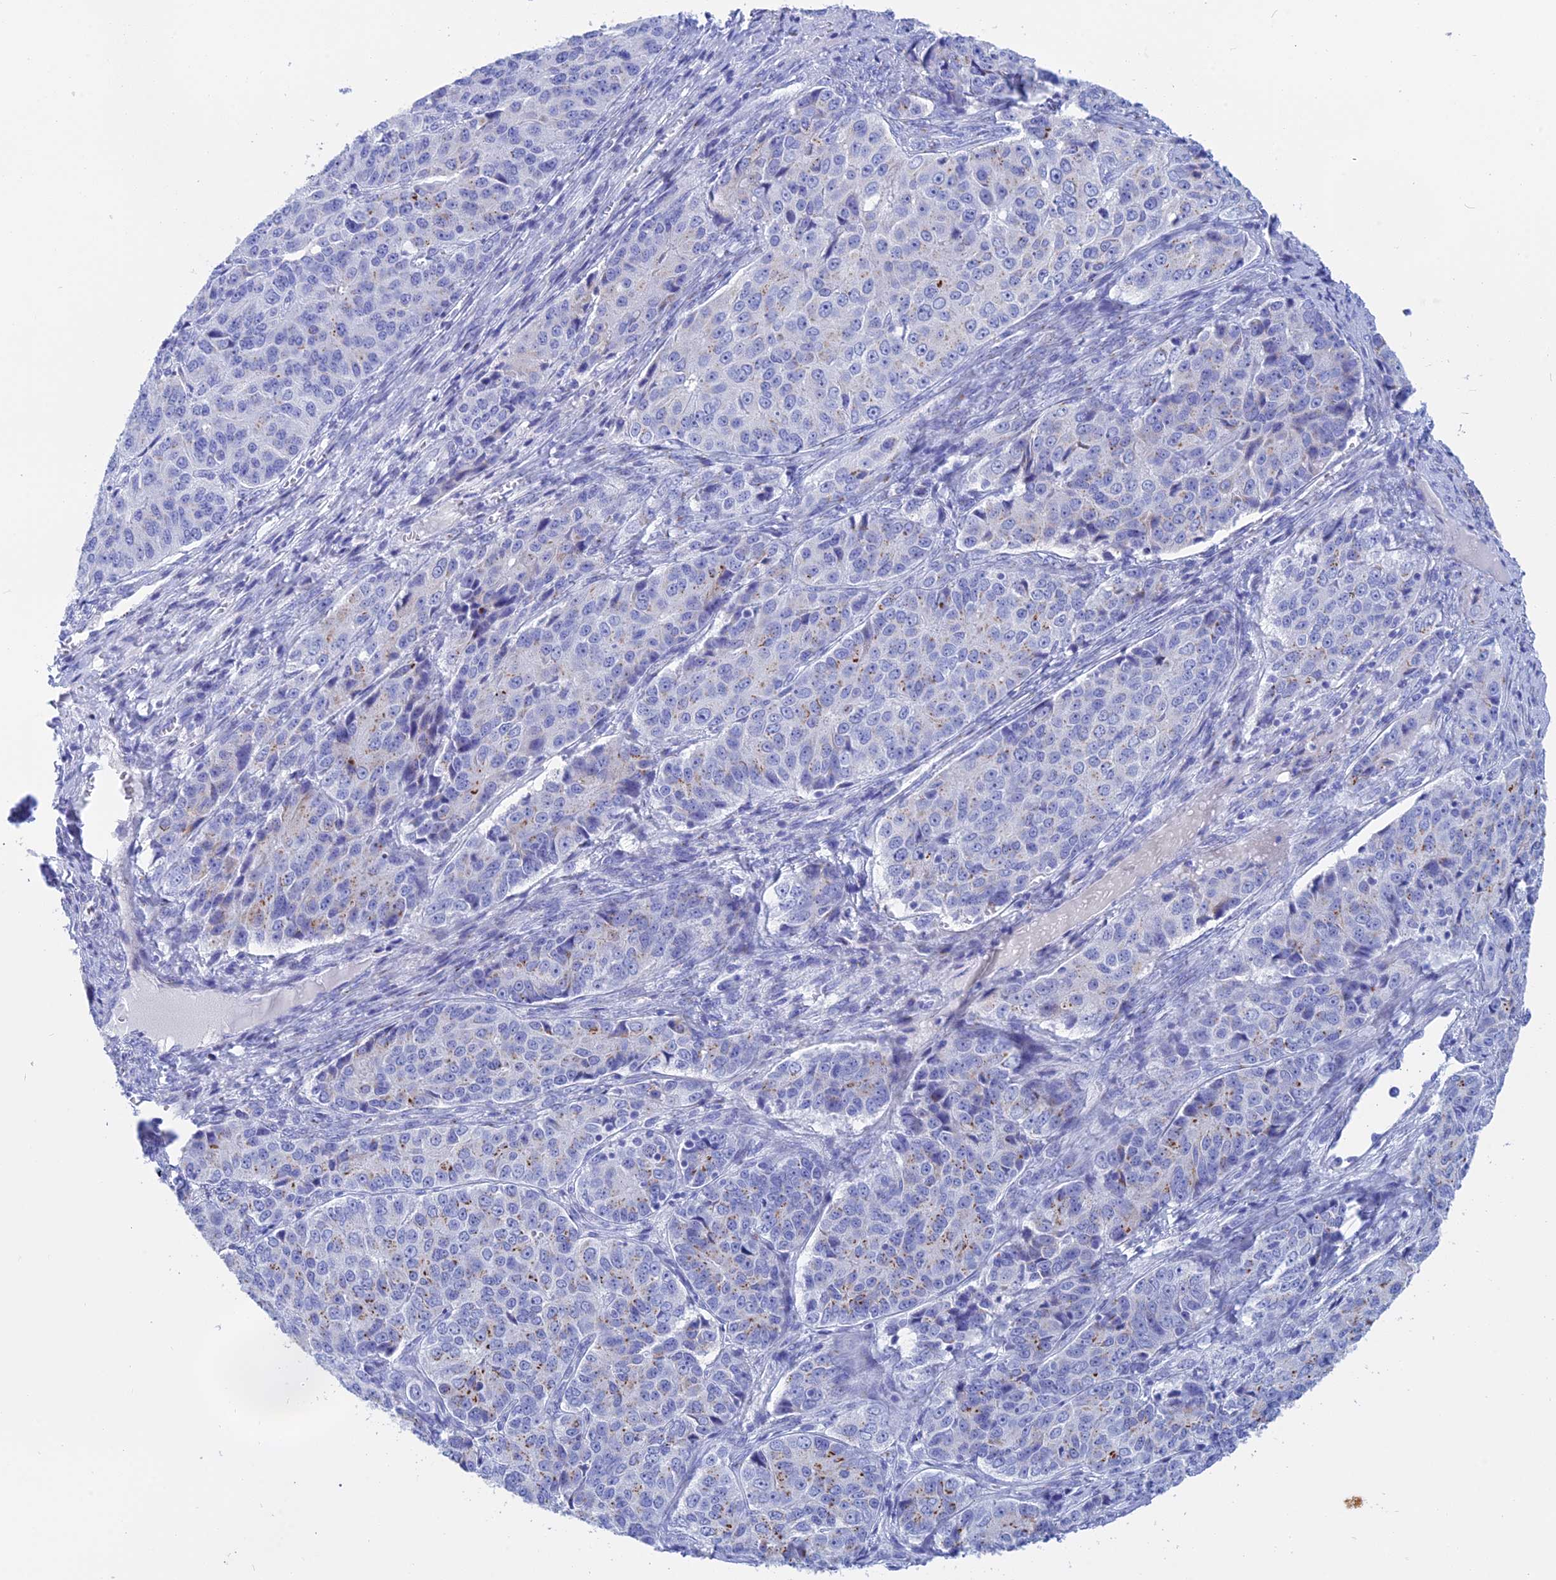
{"staining": {"intensity": "moderate", "quantity": "<25%", "location": "cytoplasmic/membranous"}, "tissue": "ovarian cancer", "cell_type": "Tumor cells", "image_type": "cancer", "snomed": [{"axis": "morphology", "description": "Carcinoma, endometroid"}, {"axis": "topography", "description": "Ovary"}], "caption": "Human ovarian cancer stained with a brown dye reveals moderate cytoplasmic/membranous positive expression in approximately <25% of tumor cells.", "gene": "ERICH4", "patient": {"sex": "female", "age": 51}}